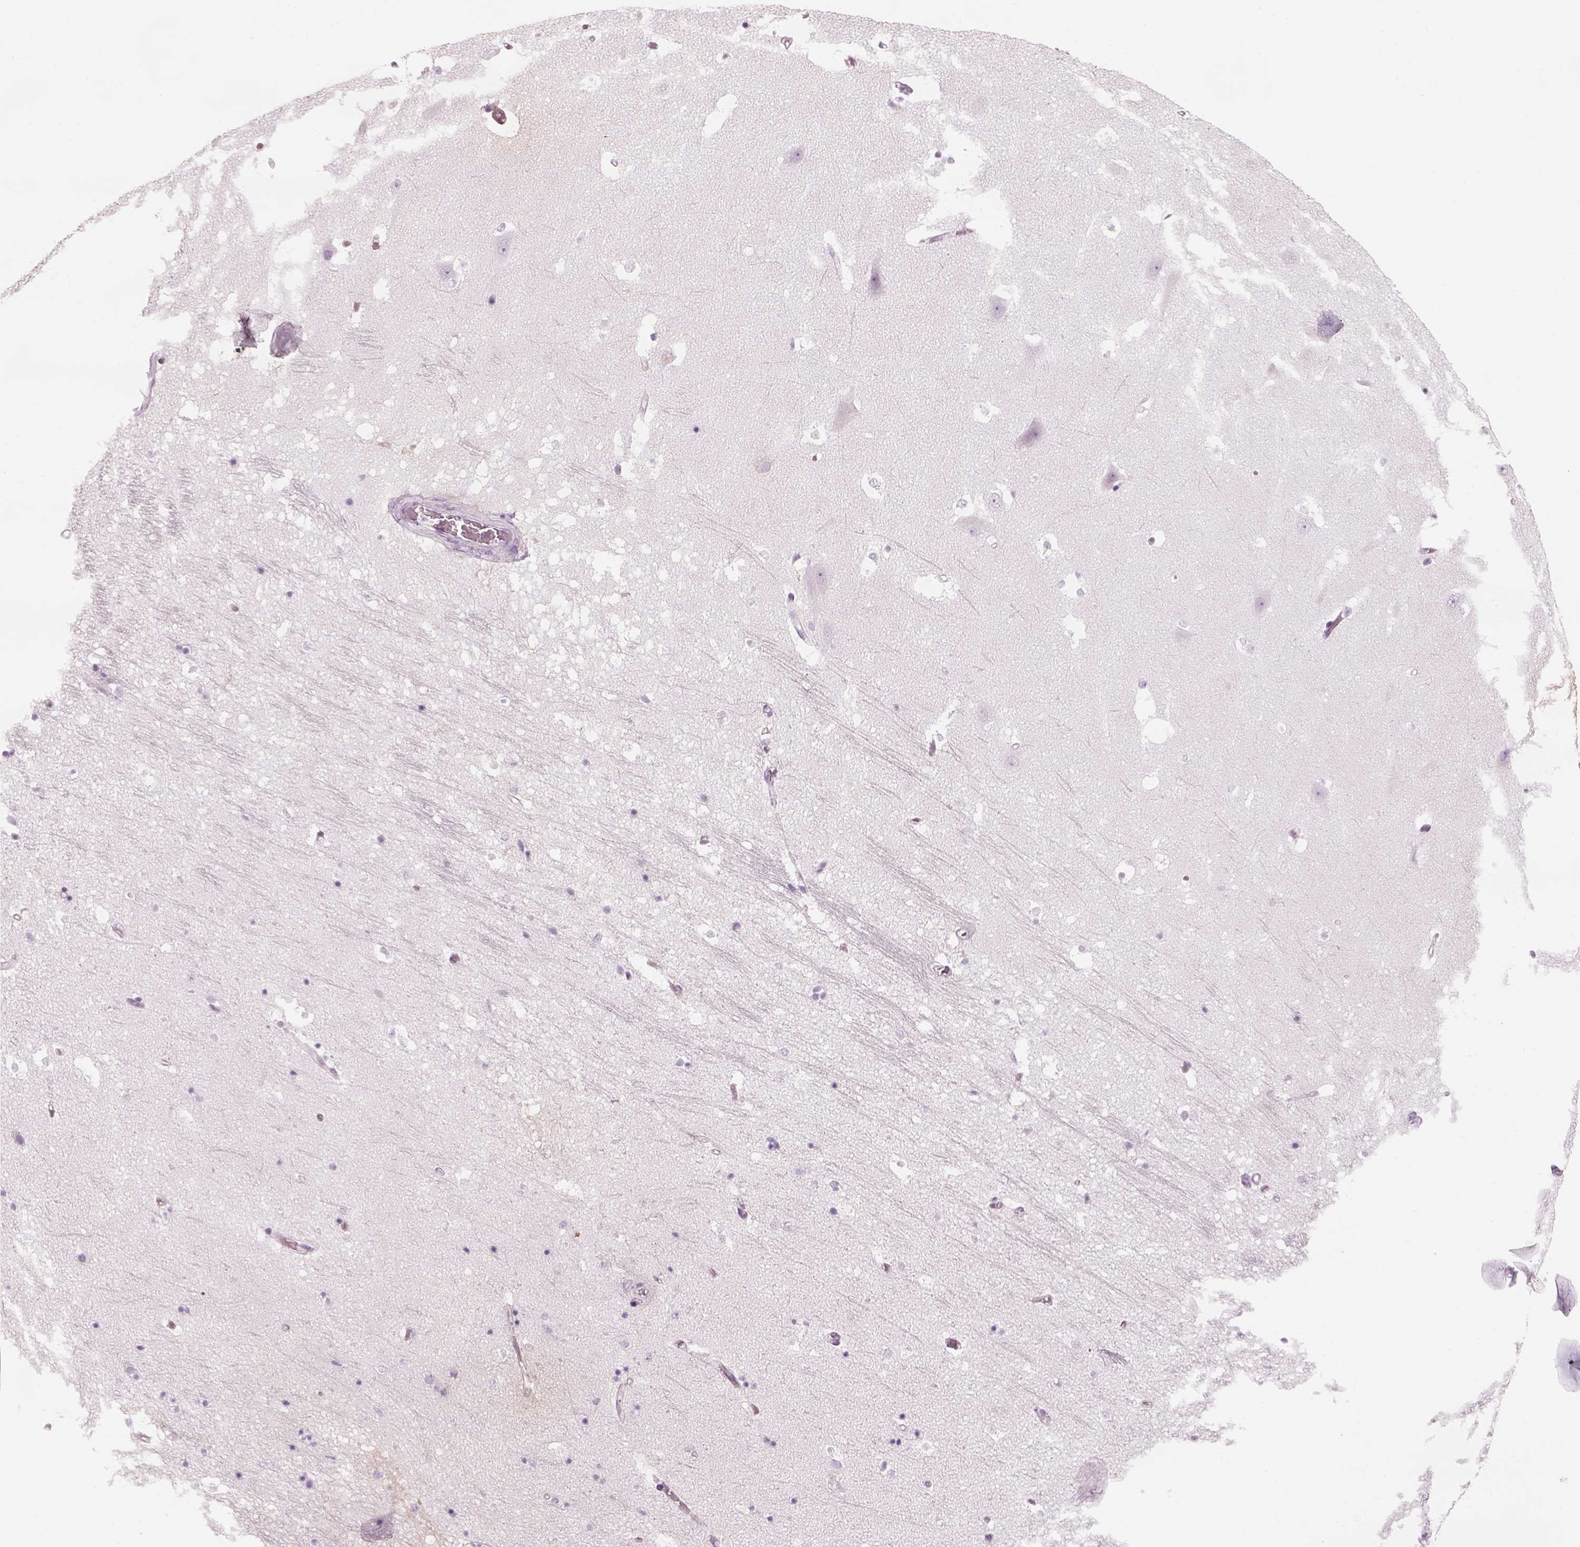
{"staining": {"intensity": "negative", "quantity": "none", "location": "none"}, "tissue": "hippocampus", "cell_type": "Glial cells", "image_type": "normal", "snomed": [{"axis": "morphology", "description": "Normal tissue, NOS"}, {"axis": "topography", "description": "Hippocampus"}], "caption": "IHC micrograph of unremarkable hippocampus stained for a protein (brown), which reveals no expression in glial cells.", "gene": "GAS2L2", "patient": {"sex": "male", "age": 44}}